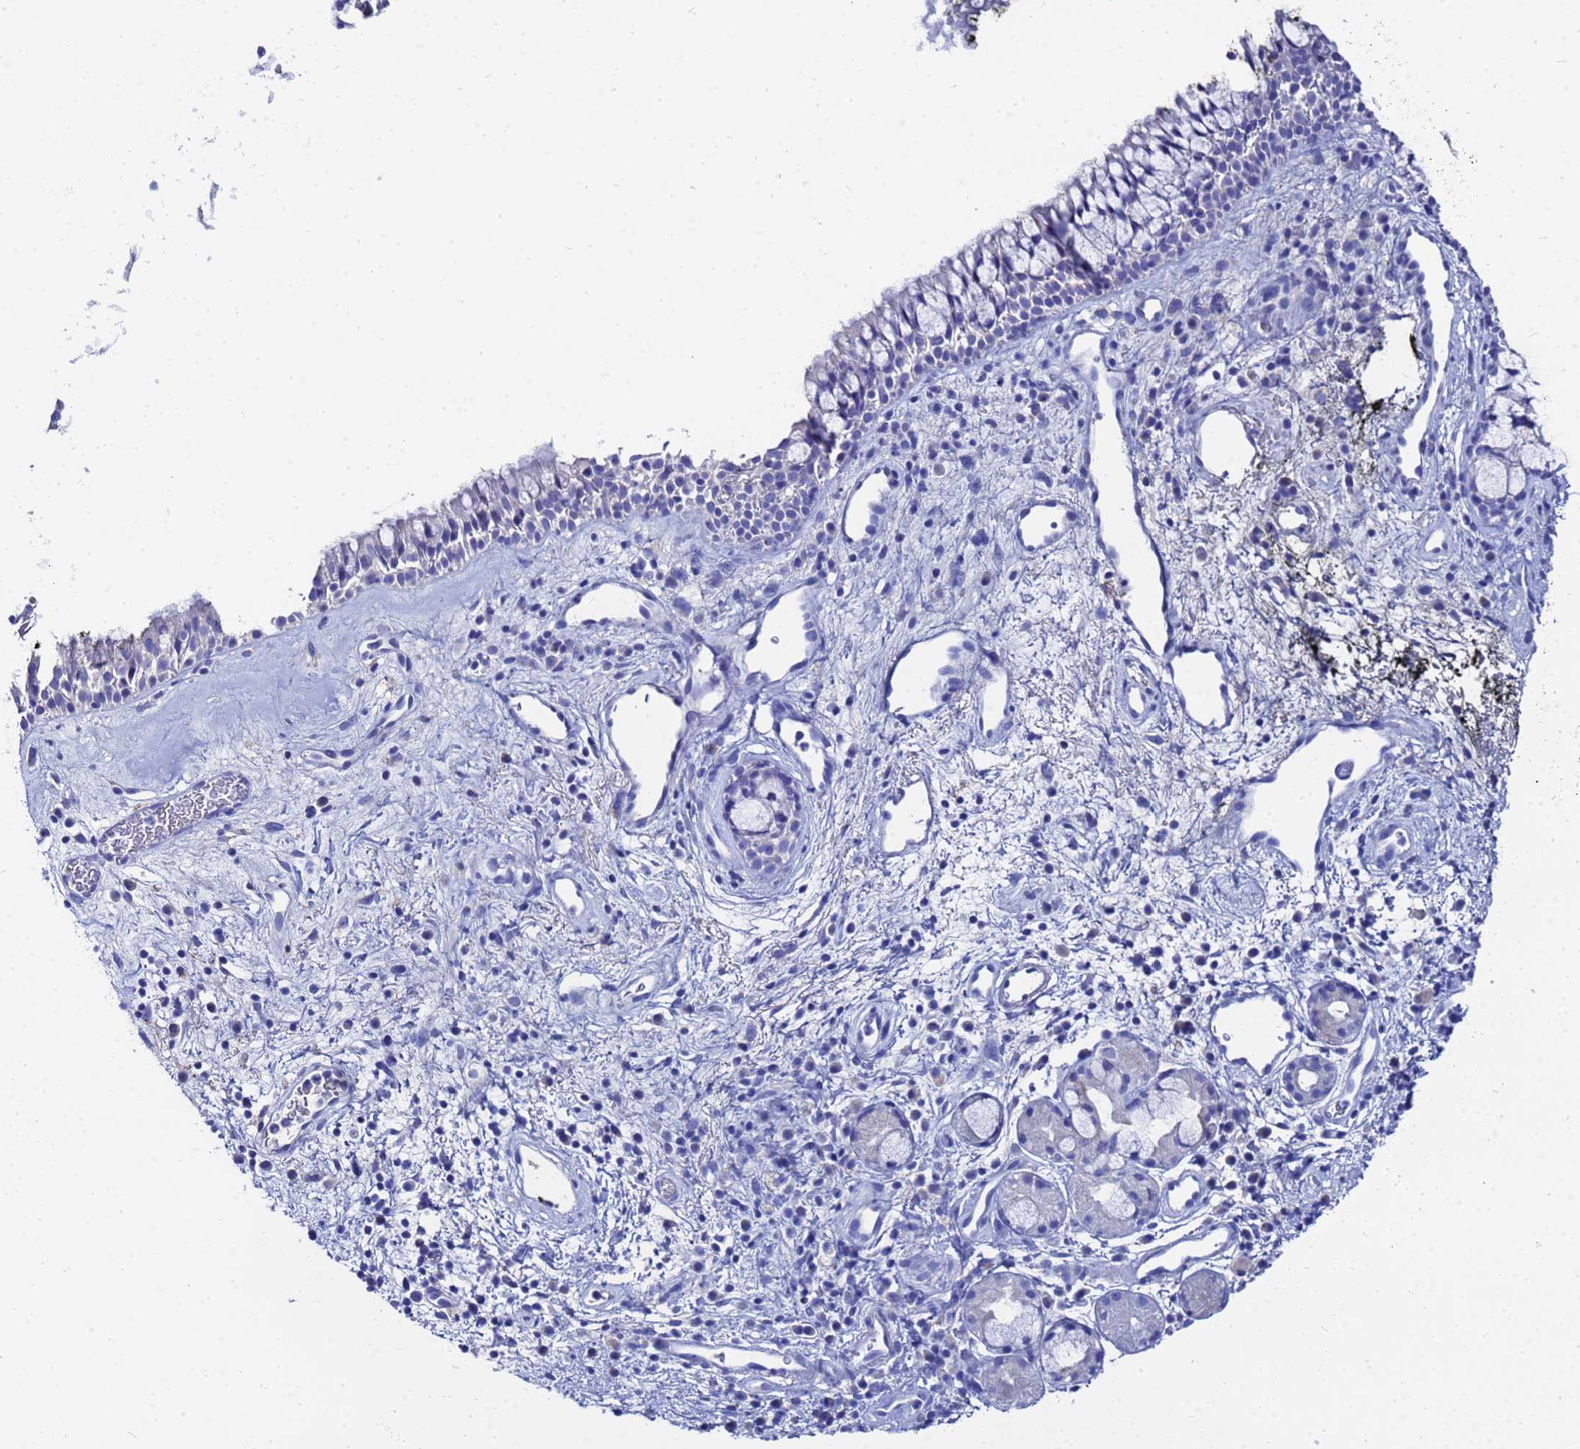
{"staining": {"intensity": "negative", "quantity": "none", "location": "none"}, "tissue": "nasopharynx", "cell_type": "Respiratory epithelial cells", "image_type": "normal", "snomed": [{"axis": "morphology", "description": "Normal tissue, NOS"}, {"axis": "topography", "description": "Nasopharynx"}], "caption": "Immunohistochemistry (IHC) of normal nasopharynx displays no staining in respiratory epithelial cells.", "gene": "AQP12A", "patient": {"sex": "male", "age": 82}}